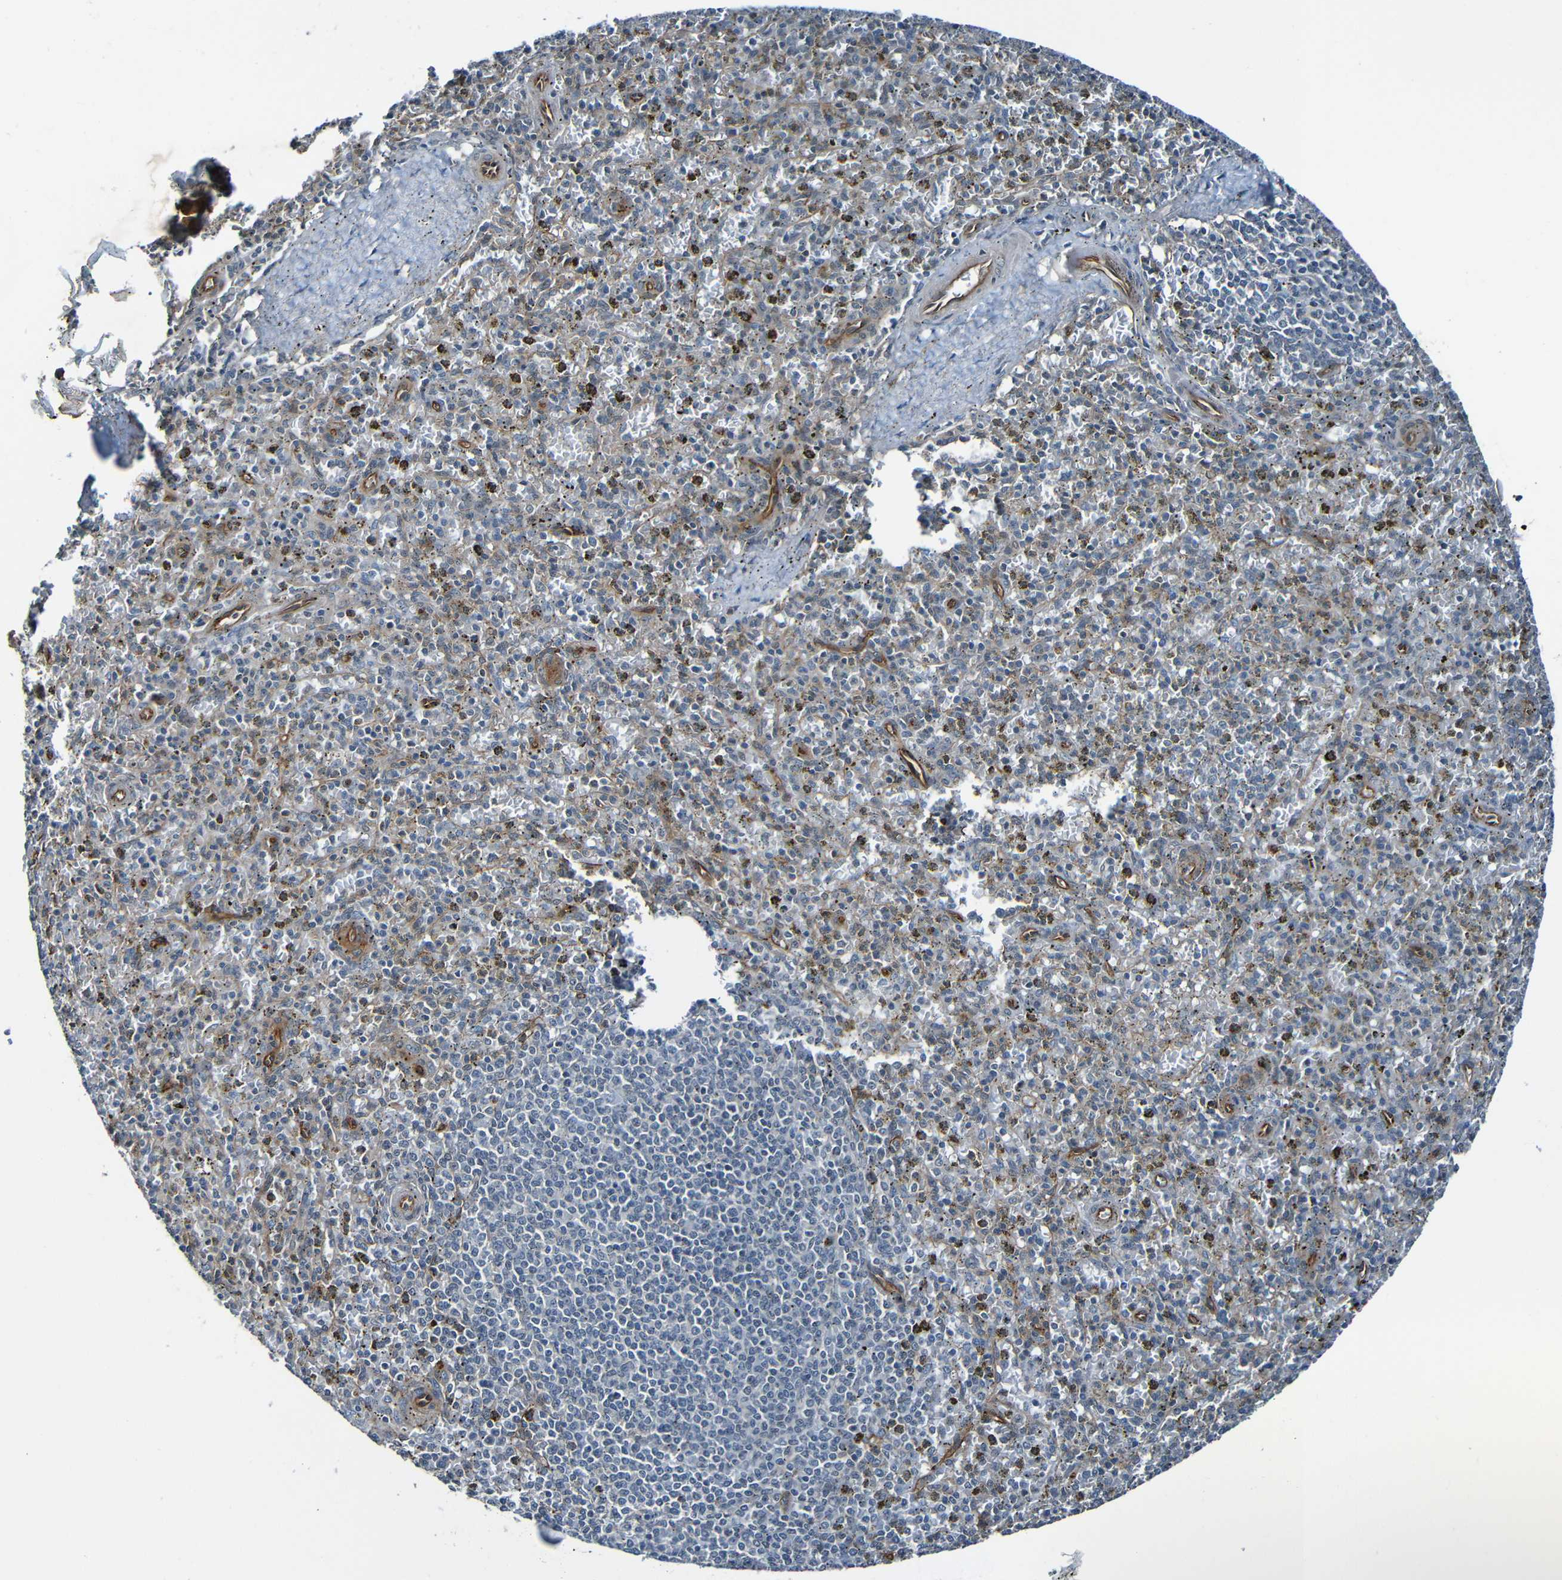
{"staining": {"intensity": "negative", "quantity": "none", "location": "none"}, "tissue": "spleen", "cell_type": "Cells in red pulp", "image_type": "normal", "snomed": [{"axis": "morphology", "description": "Normal tissue, NOS"}, {"axis": "topography", "description": "Spleen"}], "caption": "This photomicrograph is of normal spleen stained with immunohistochemistry (IHC) to label a protein in brown with the nuclei are counter-stained blue. There is no expression in cells in red pulp.", "gene": "LGR5", "patient": {"sex": "male", "age": 72}}